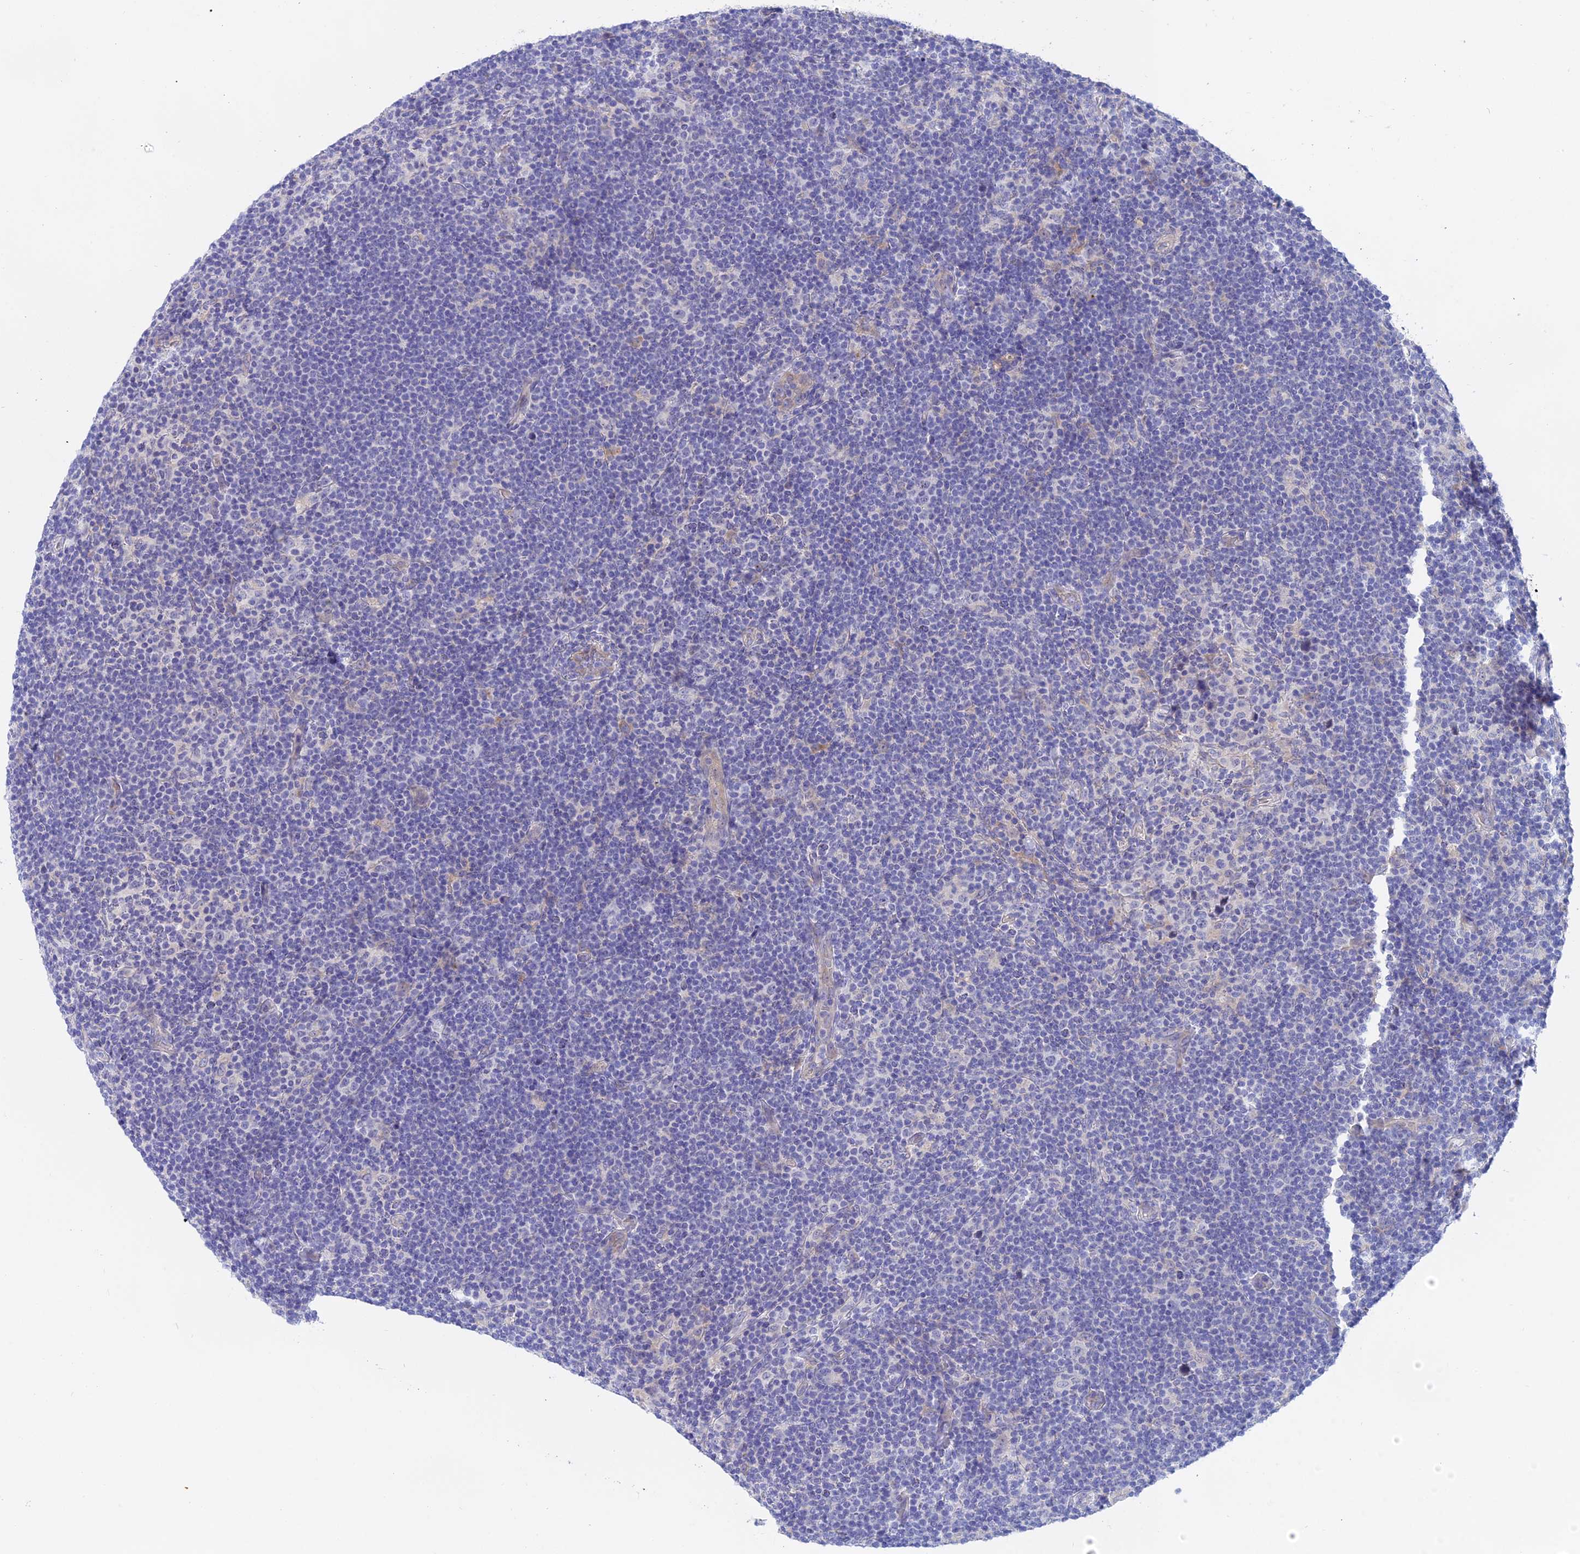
{"staining": {"intensity": "negative", "quantity": "none", "location": "none"}, "tissue": "lymphoma", "cell_type": "Tumor cells", "image_type": "cancer", "snomed": [{"axis": "morphology", "description": "Hodgkin's disease, NOS"}, {"axis": "topography", "description": "Lymph node"}], "caption": "Image shows no protein staining in tumor cells of lymphoma tissue. (IHC, brightfield microscopy, high magnification).", "gene": "GLB1L", "patient": {"sex": "female", "age": 57}}